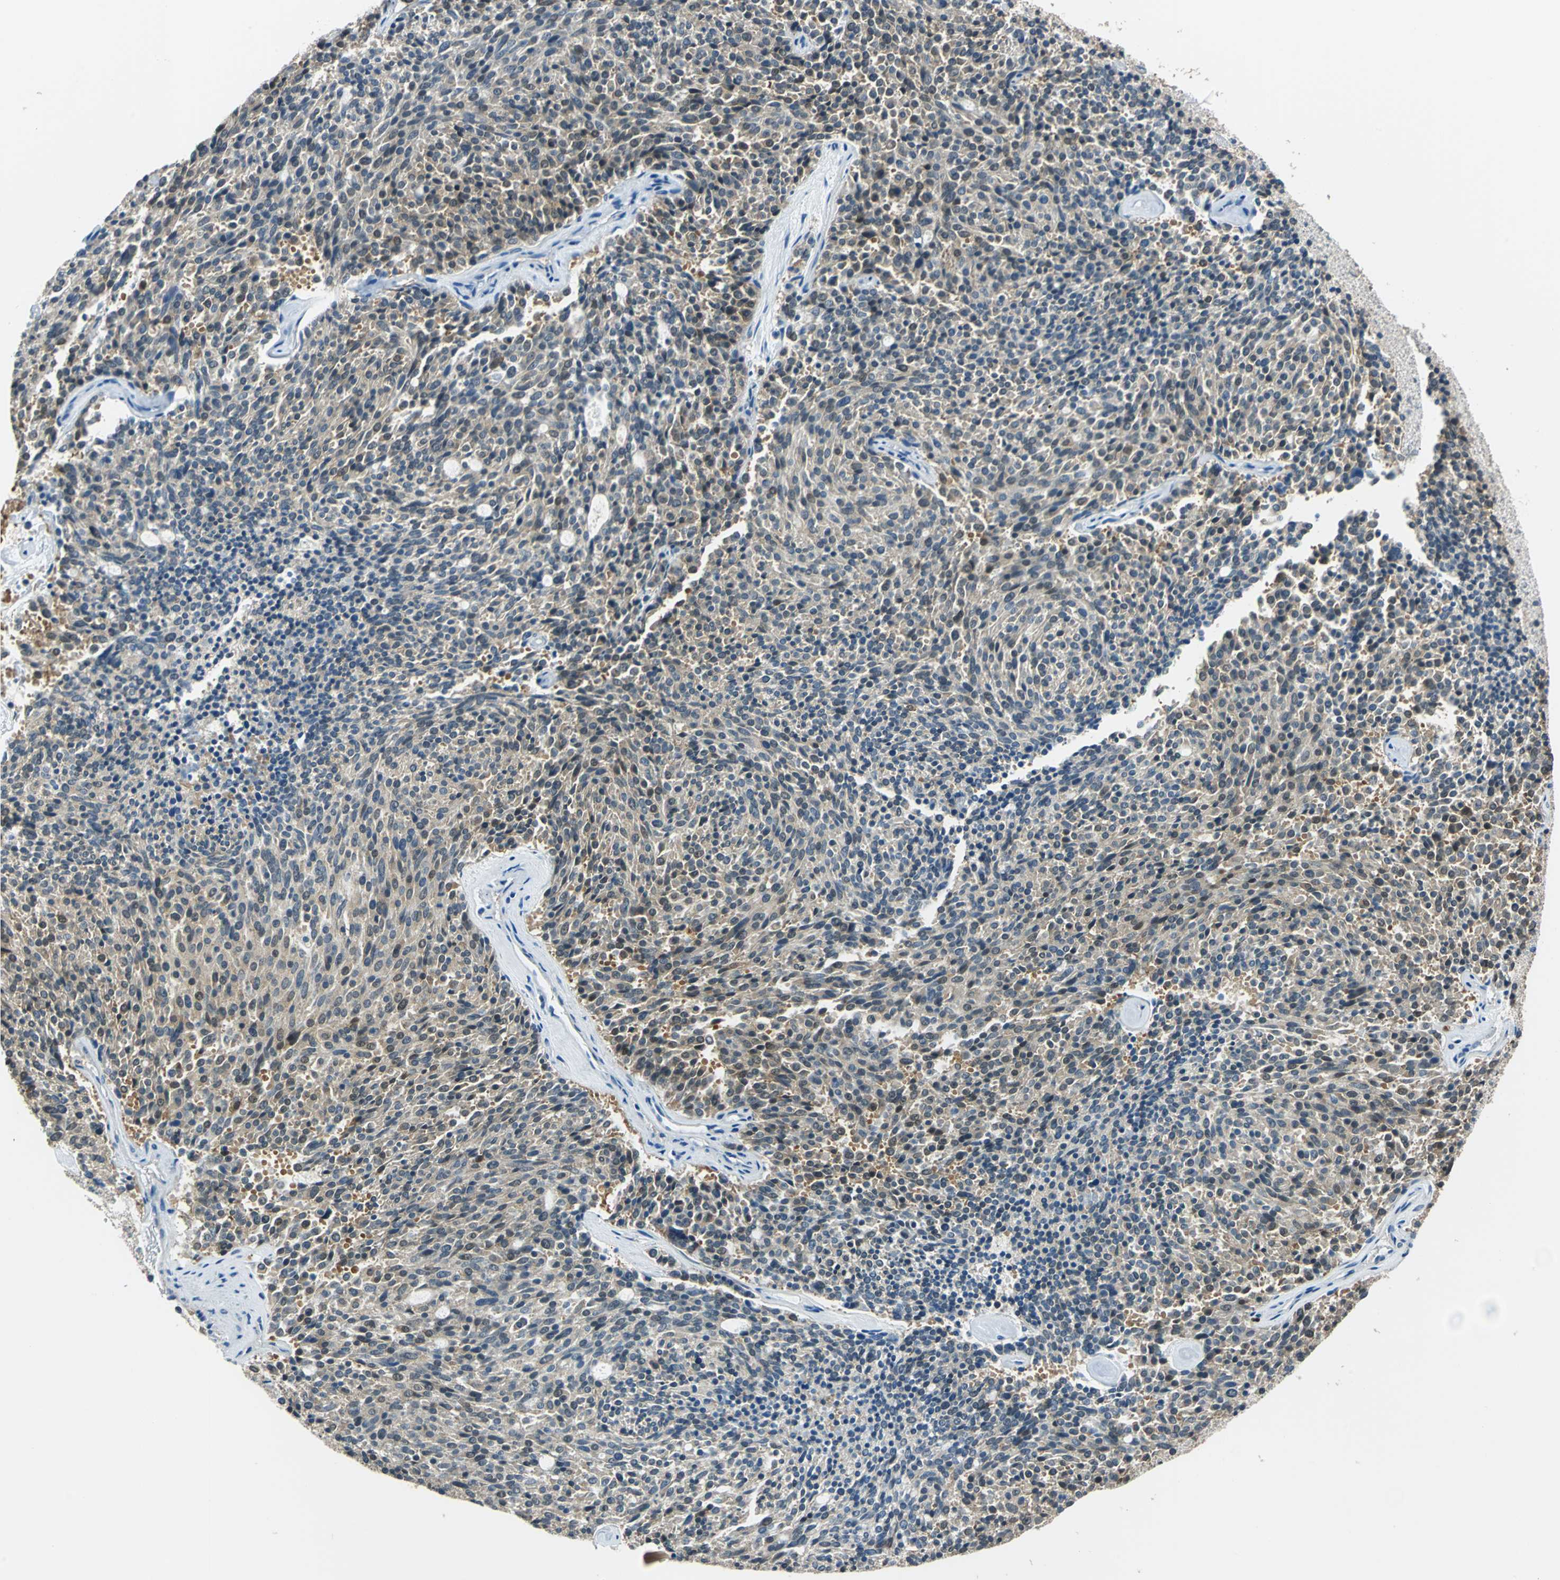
{"staining": {"intensity": "moderate", "quantity": ">75%", "location": "cytoplasmic/membranous,nuclear"}, "tissue": "carcinoid", "cell_type": "Tumor cells", "image_type": "cancer", "snomed": [{"axis": "morphology", "description": "Carcinoid, malignant, NOS"}, {"axis": "topography", "description": "Pancreas"}], "caption": "Human carcinoid stained with a protein marker reveals moderate staining in tumor cells.", "gene": "FKBP4", "patient": {"sex": "female", "age": 54}}